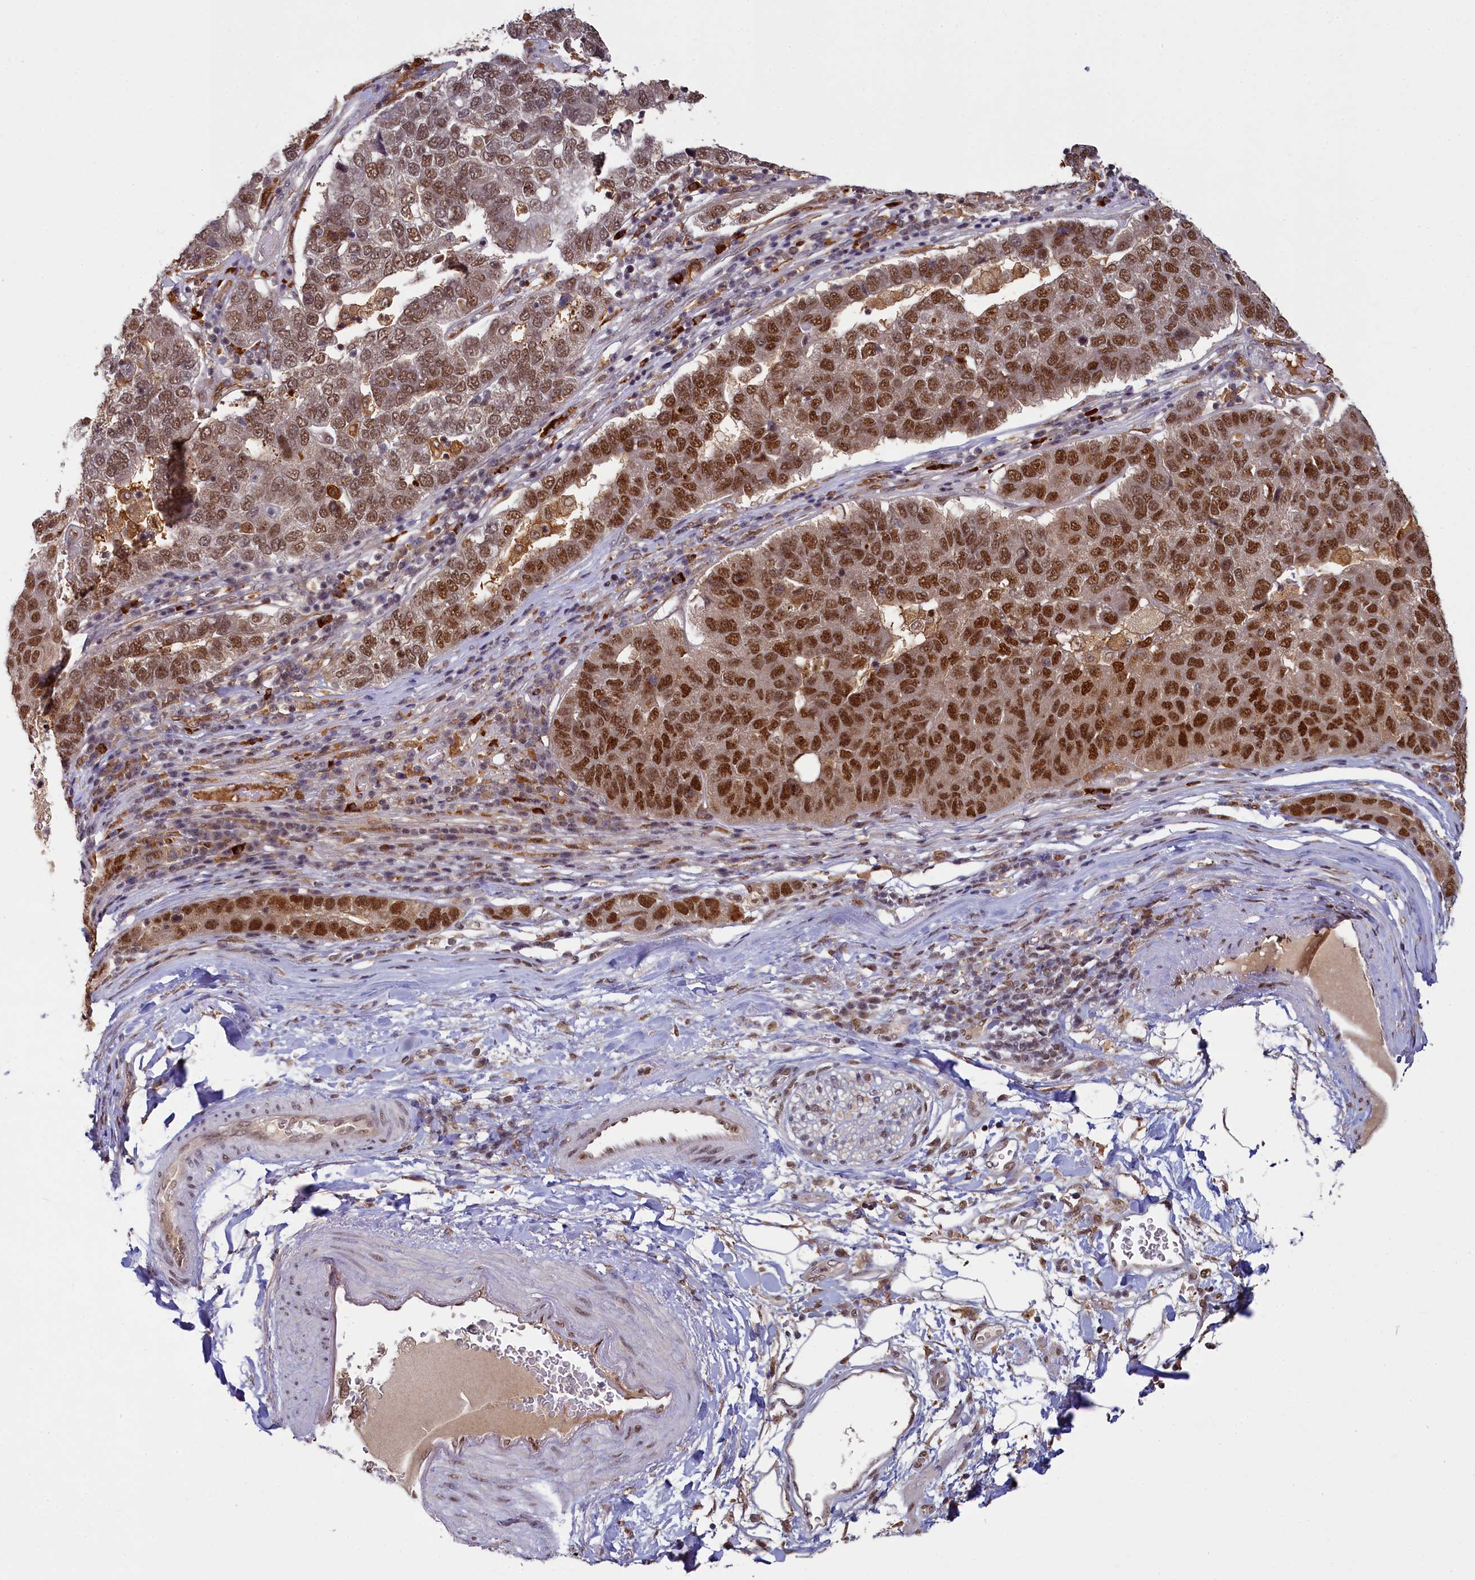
{"staining": {"intensity": "strong", "quantity": ">75%", "location": "nuclear"}, "tissue": "pancreatic cancer", "cell_type": "Tumor cells", "image_type": "cancer", "snomed": [{"axis": "morphology", "description": "Adenocarcinoma, NOS"}, {"axis": "topography", "description": "Pancreas"}], "caption": "Pancreatic cancer (adenocarcinoma) was stained to show a protein in brown. There is high levels of strong nuclear positivity in approximately >75% of tumor cells. Using DAB (brown) and hematoxylin (blue) stains, captured at high magnification using brightfield microscopy.", "gene": "PPHLN1", "patient": {"sex": "female", "age": 61}}